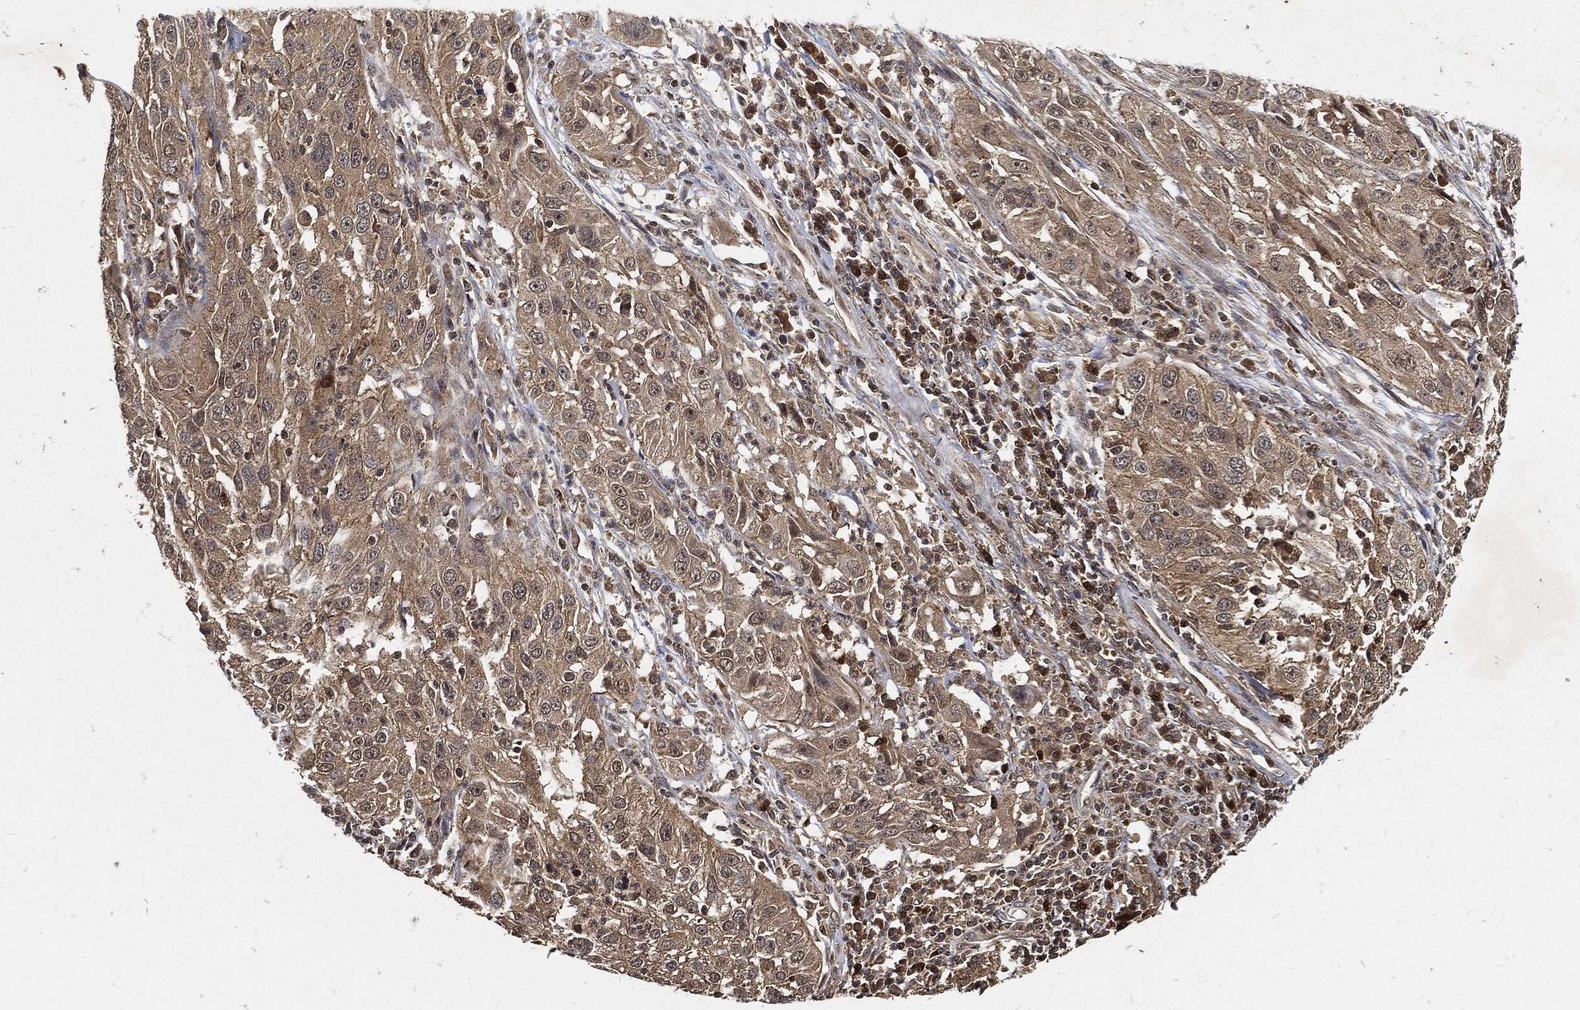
{"staining": {"intensity": "weak", "quantity": ">75%", "location": "cytoplasmic/membranous"}, "tissue": "cervical cancer", "cell_type": "Tumor cells", "image_type": "cancer", "snomed": [{"axis": "morphology", "description": "Squamous cell carcinoma, NOS"}, {"axis": "topography", "description": "Cervix"}], "caption": "Tumor cells demonstrate low levels of weak cytoplasmic/membranous expression in approximately >75% of cells in cervical squamous cell carcinoma.", "gene": "ZNF226", "patient": {"sex": "female", "age": 32}}